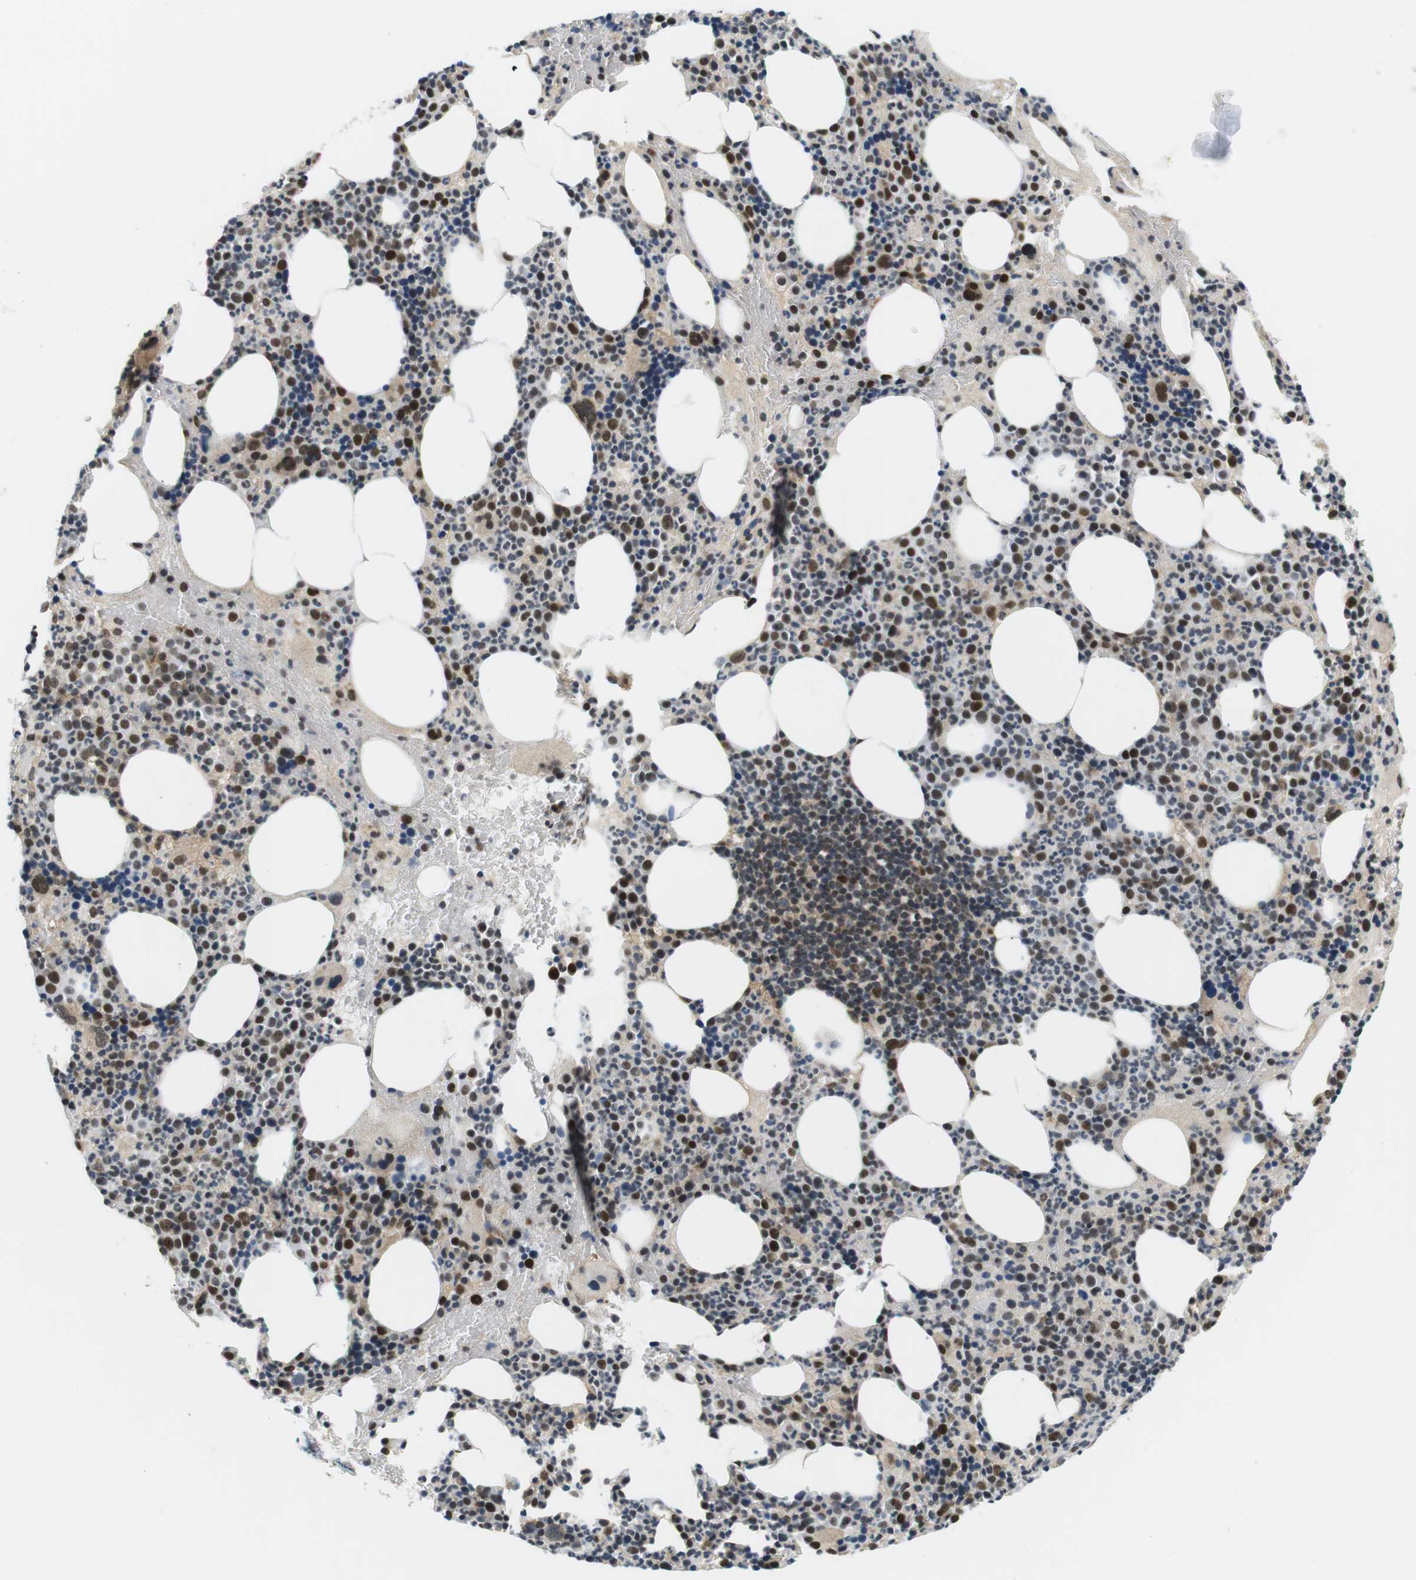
{"staining": {"intensity": "moderate", "quantity": "25%-75%", "location": "nuclear"}, "tissue": "bone marrow", "cell_type": "Hematopoietic cells", "image_type": "normal", "snomed": [{"axis": "morphology", "description": "Normal tissue, NOS"}, {"axis": "morphology", "description": "Inflammation, NOS"}, {"axis": "topography", "description": "Bone marrow"}], "caption": "Protein staining of normal bone marrow reveals moderate nuclear staining in about 25%-75% of hematopoietic cells. (Brightfield microscopy of DAB IHC at high magnification).", "gene": "CSNK2B", "patient": {"sex": "male", "age": 73}}